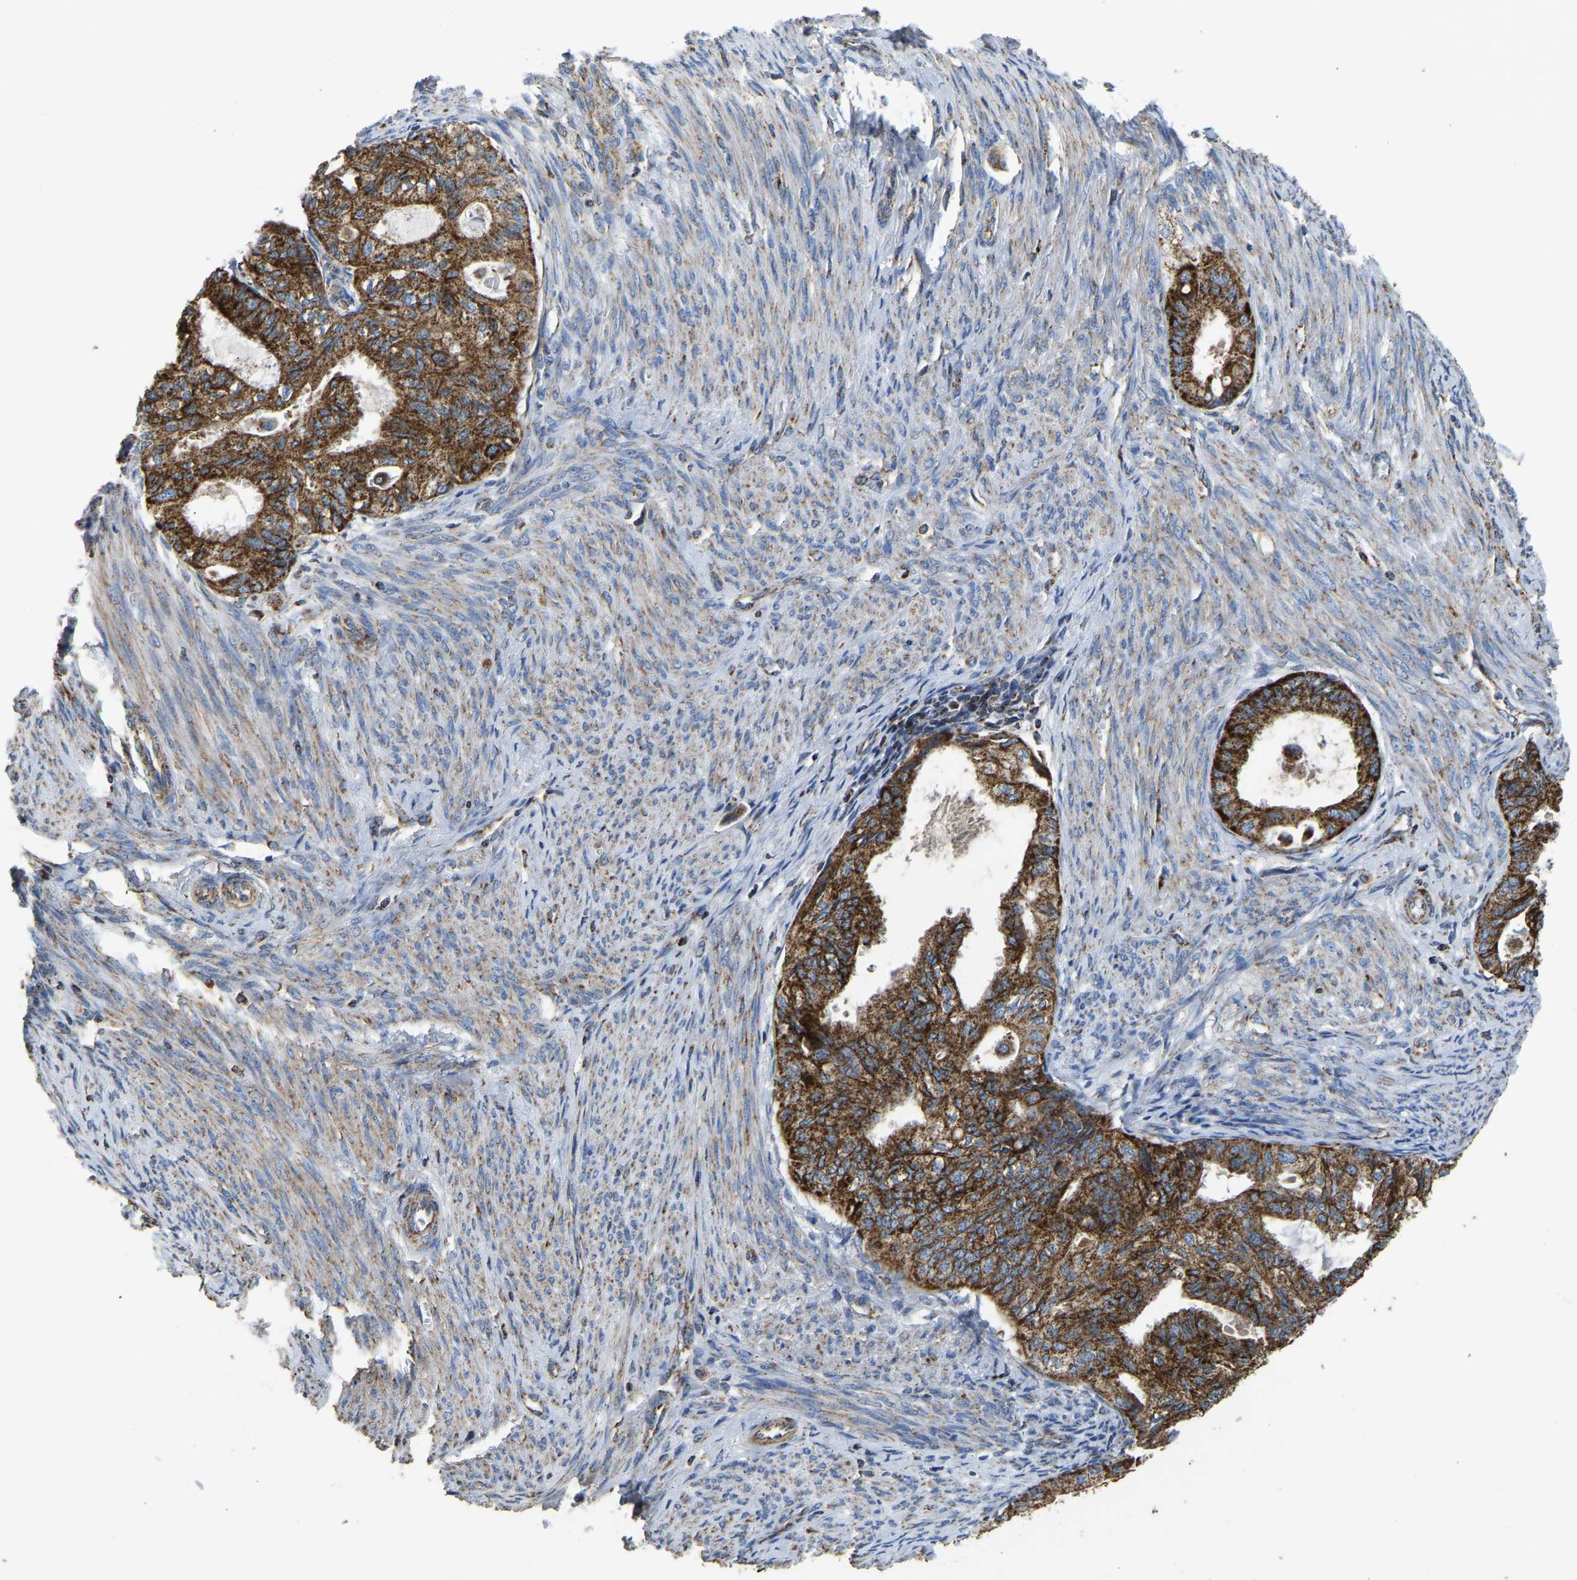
{"staining": {"intensity": "strong", "quantity": ">75%", "location": "cytoplasmic/membranous"}, "tissue": "cervical cancer", "cell_type": "Tumor cells", "image_type": "cancer", "snomed": [{"axis": "morphology", "description": "Normal tissue, NOS"}, {"axis": "morphology", "description": "Adenocarcinoma, NOS"}, {"axis": "topography", "description": "Cervix"}, {"axis": "topography", "description": "Endometrium"}], "caption": "This photomicrograph displays IHC staining of human adenocarcinoma (cervical), with high strong cytoplasmic/membranous expression in about >75% of tumor cells.", "gene": "ETFA", "patient": {"sex": "female", "age": 86}}